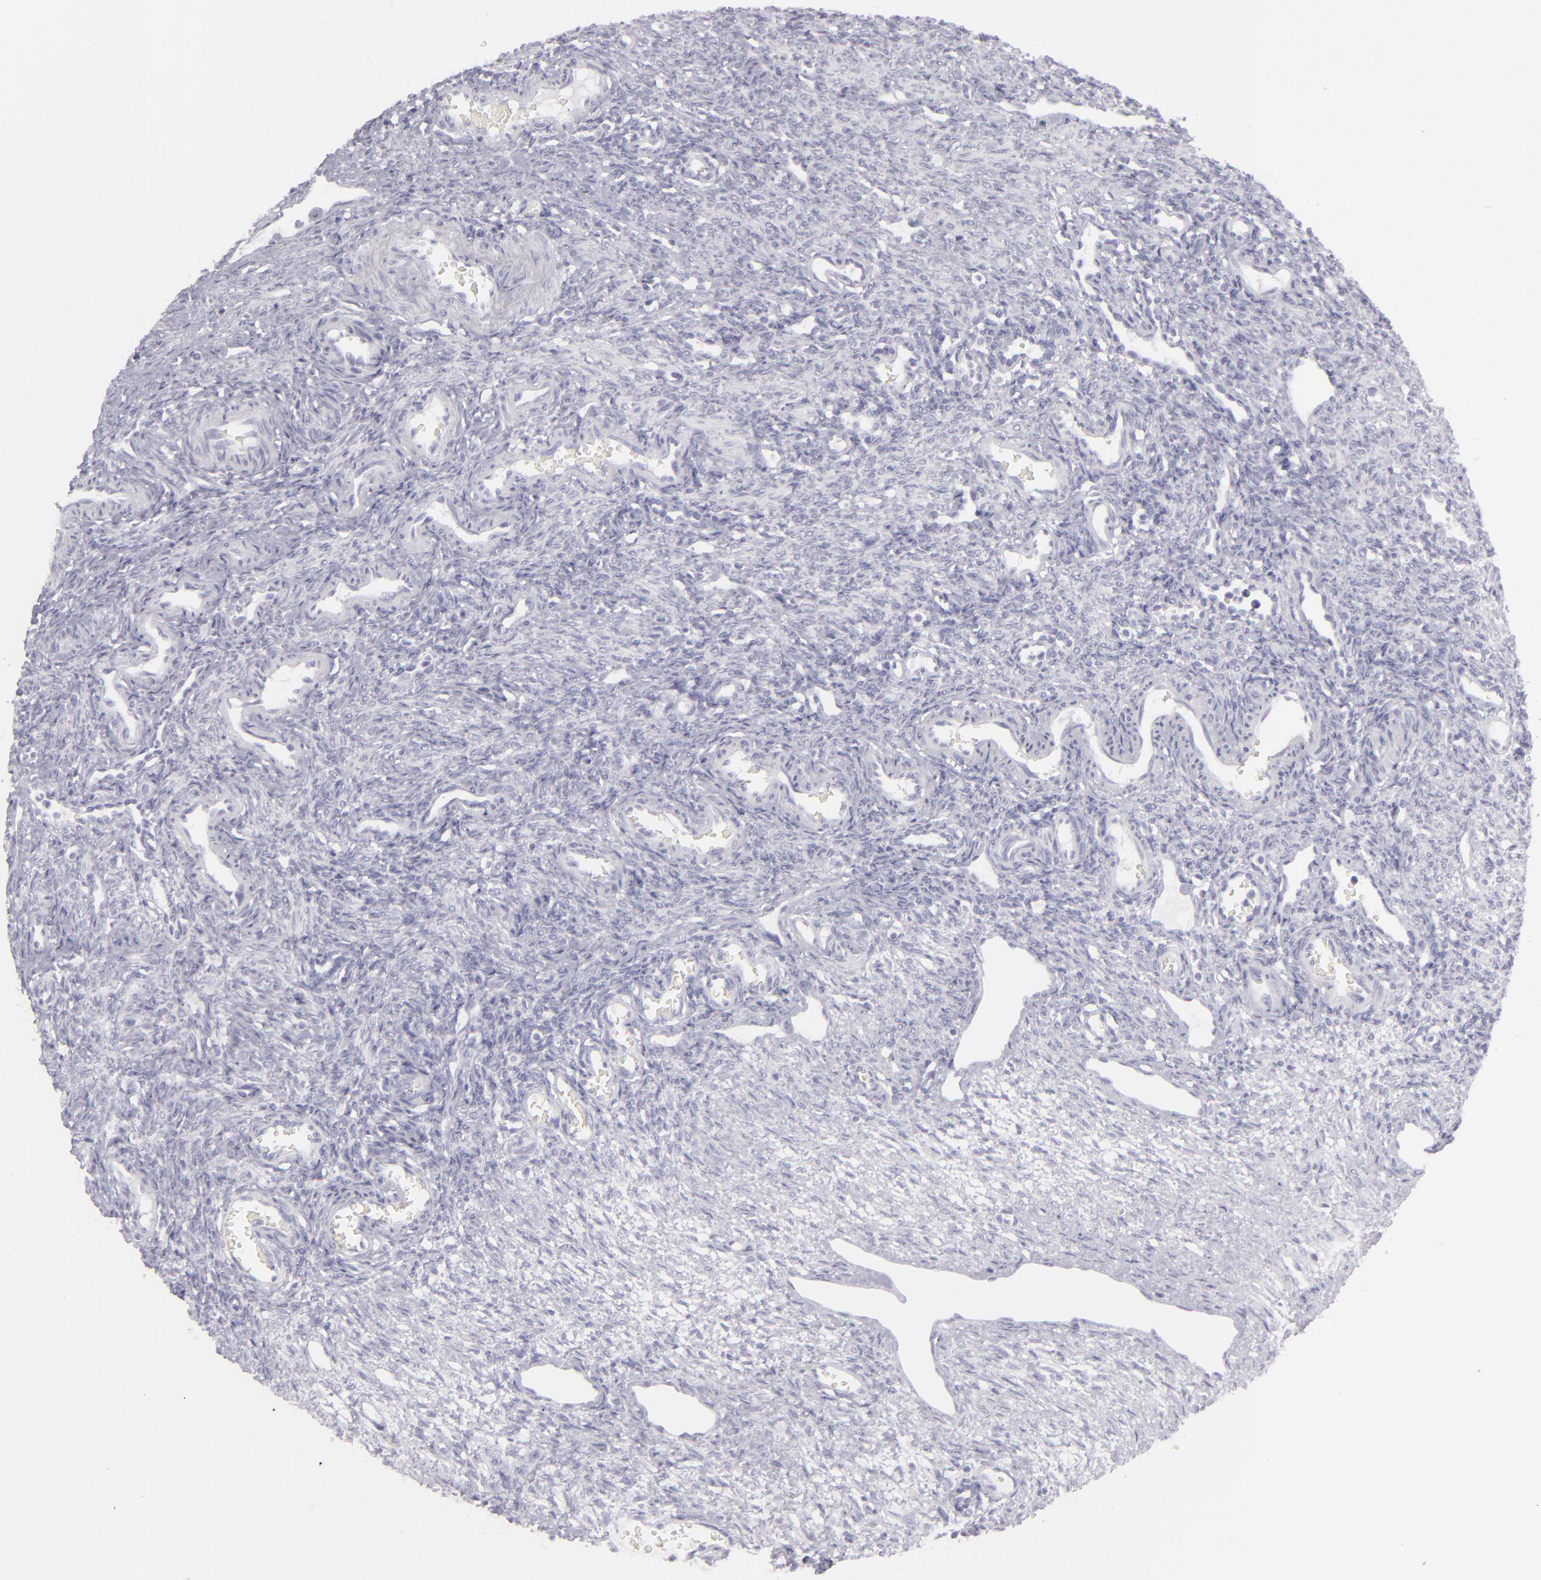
{"staining": {"intensity": "negative", "quantity": "none", "location": "none"}, "tissue": "ovary", "cell_type": "Ovarian stroma cells", "image_type": "normal", "snomed": [{"axis": "morphology", "description": "Normal tissue, NOS"}, {"axis": "topography", "description": "Ovary"}], "caption": "This is an IHC image of benign human ovary. There is no expression in ovarian stroma cells.", "gene": "FLG", "patient": {"sex": "female", "age": 33}}